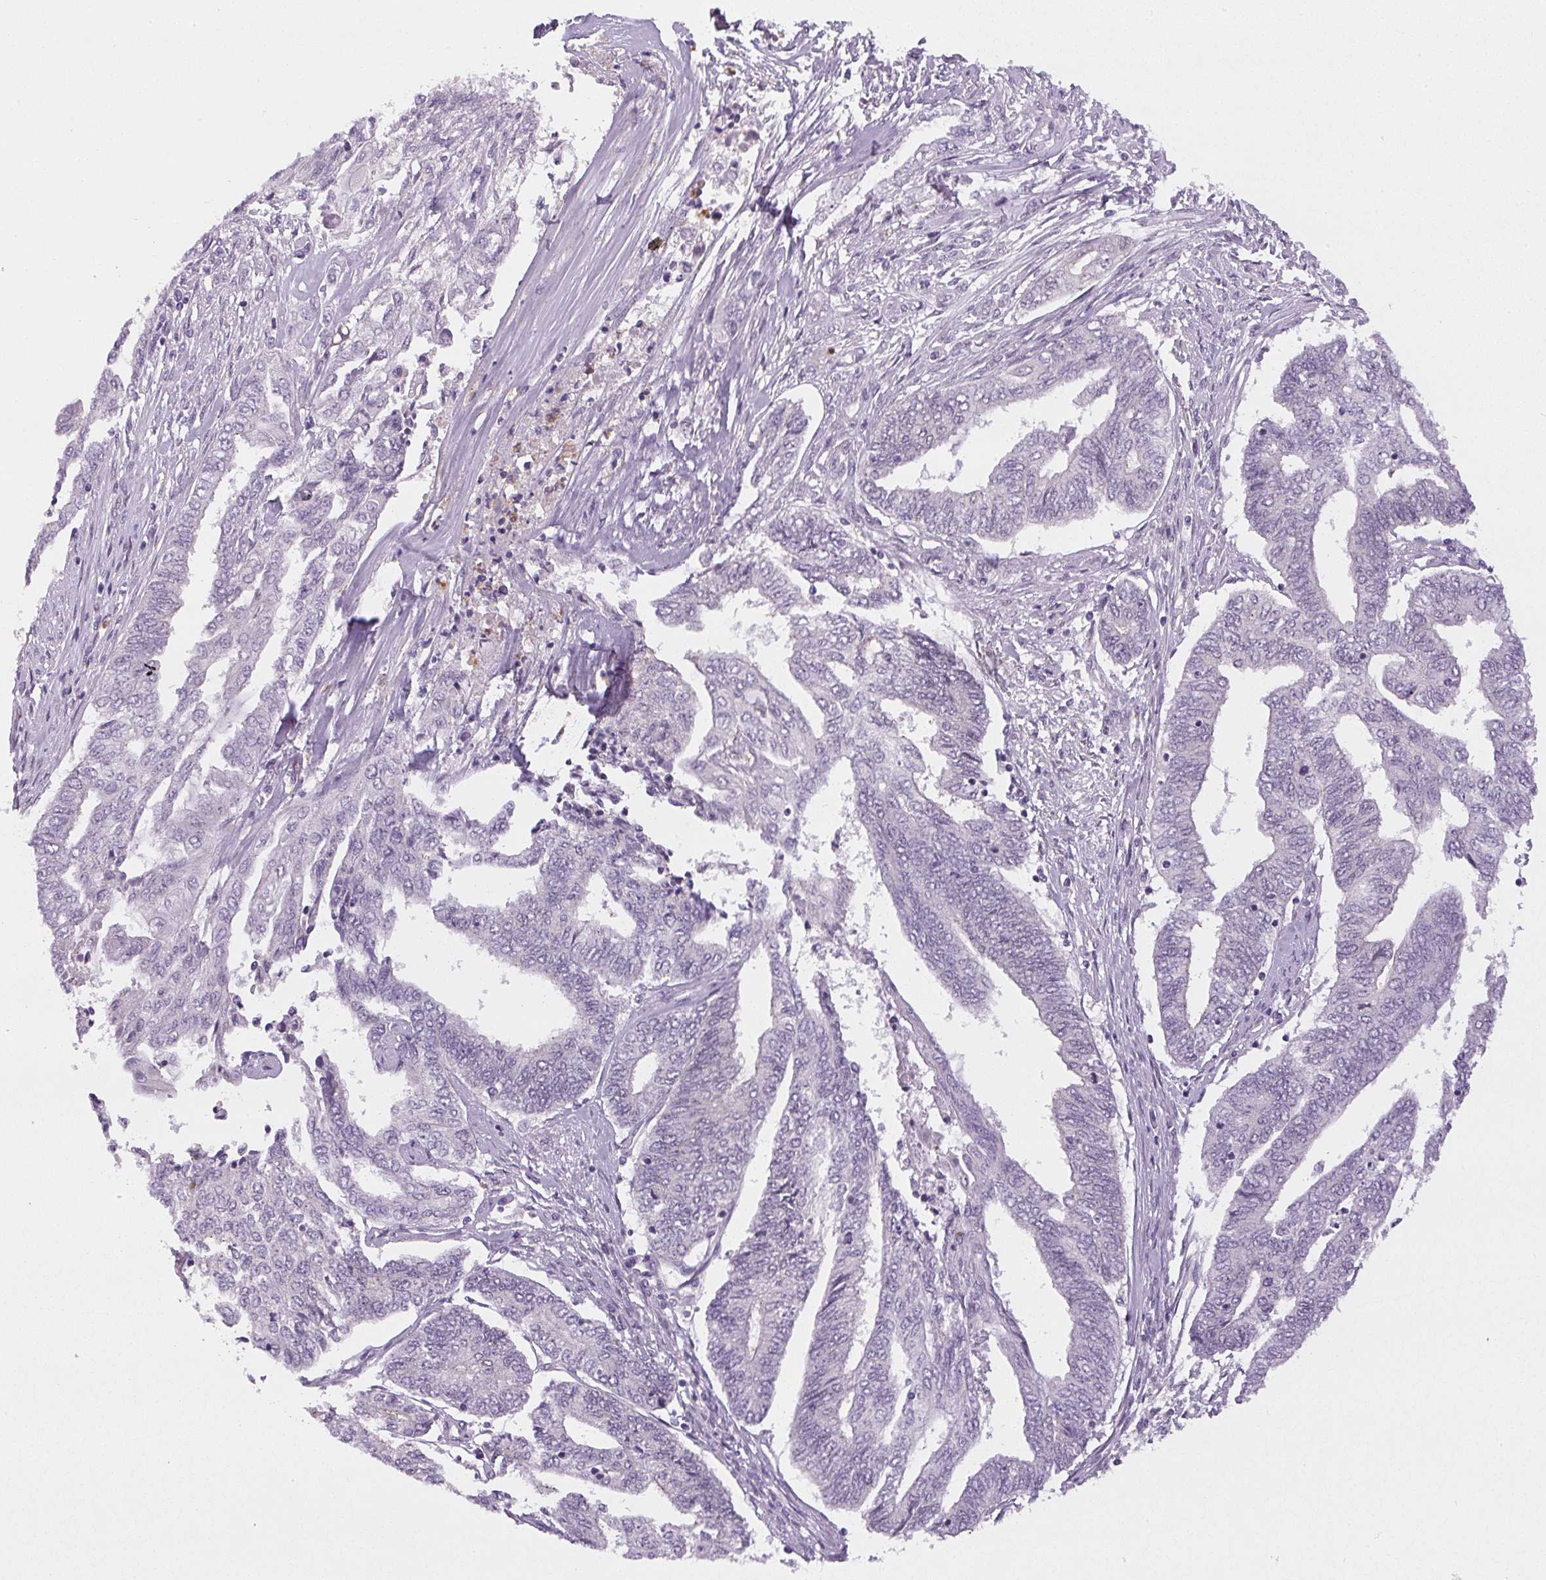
{"staining": {"intensity": "negative", "quantity": "none", "location": "none"}, "tissue": "endometrial cancer", "cell_type": "Tumor cells", "image_type": "cancer", "snomed": [{"axis": "morphology", "description": "Adenocarcinoma, NOS"}, {"axis": "topography", "description": "Uterus"}, {"axis": "topography", "description": "Endometrium"}], "caption": "The histopathology image demonstrates no significant expression in tumor cells of endometrial cancer (adenocarcinoma). (DAB immunohistochemistry (IHC), high magnification).", "gene": "SGF29", "patient": {"sex": "female", "age": 70}}